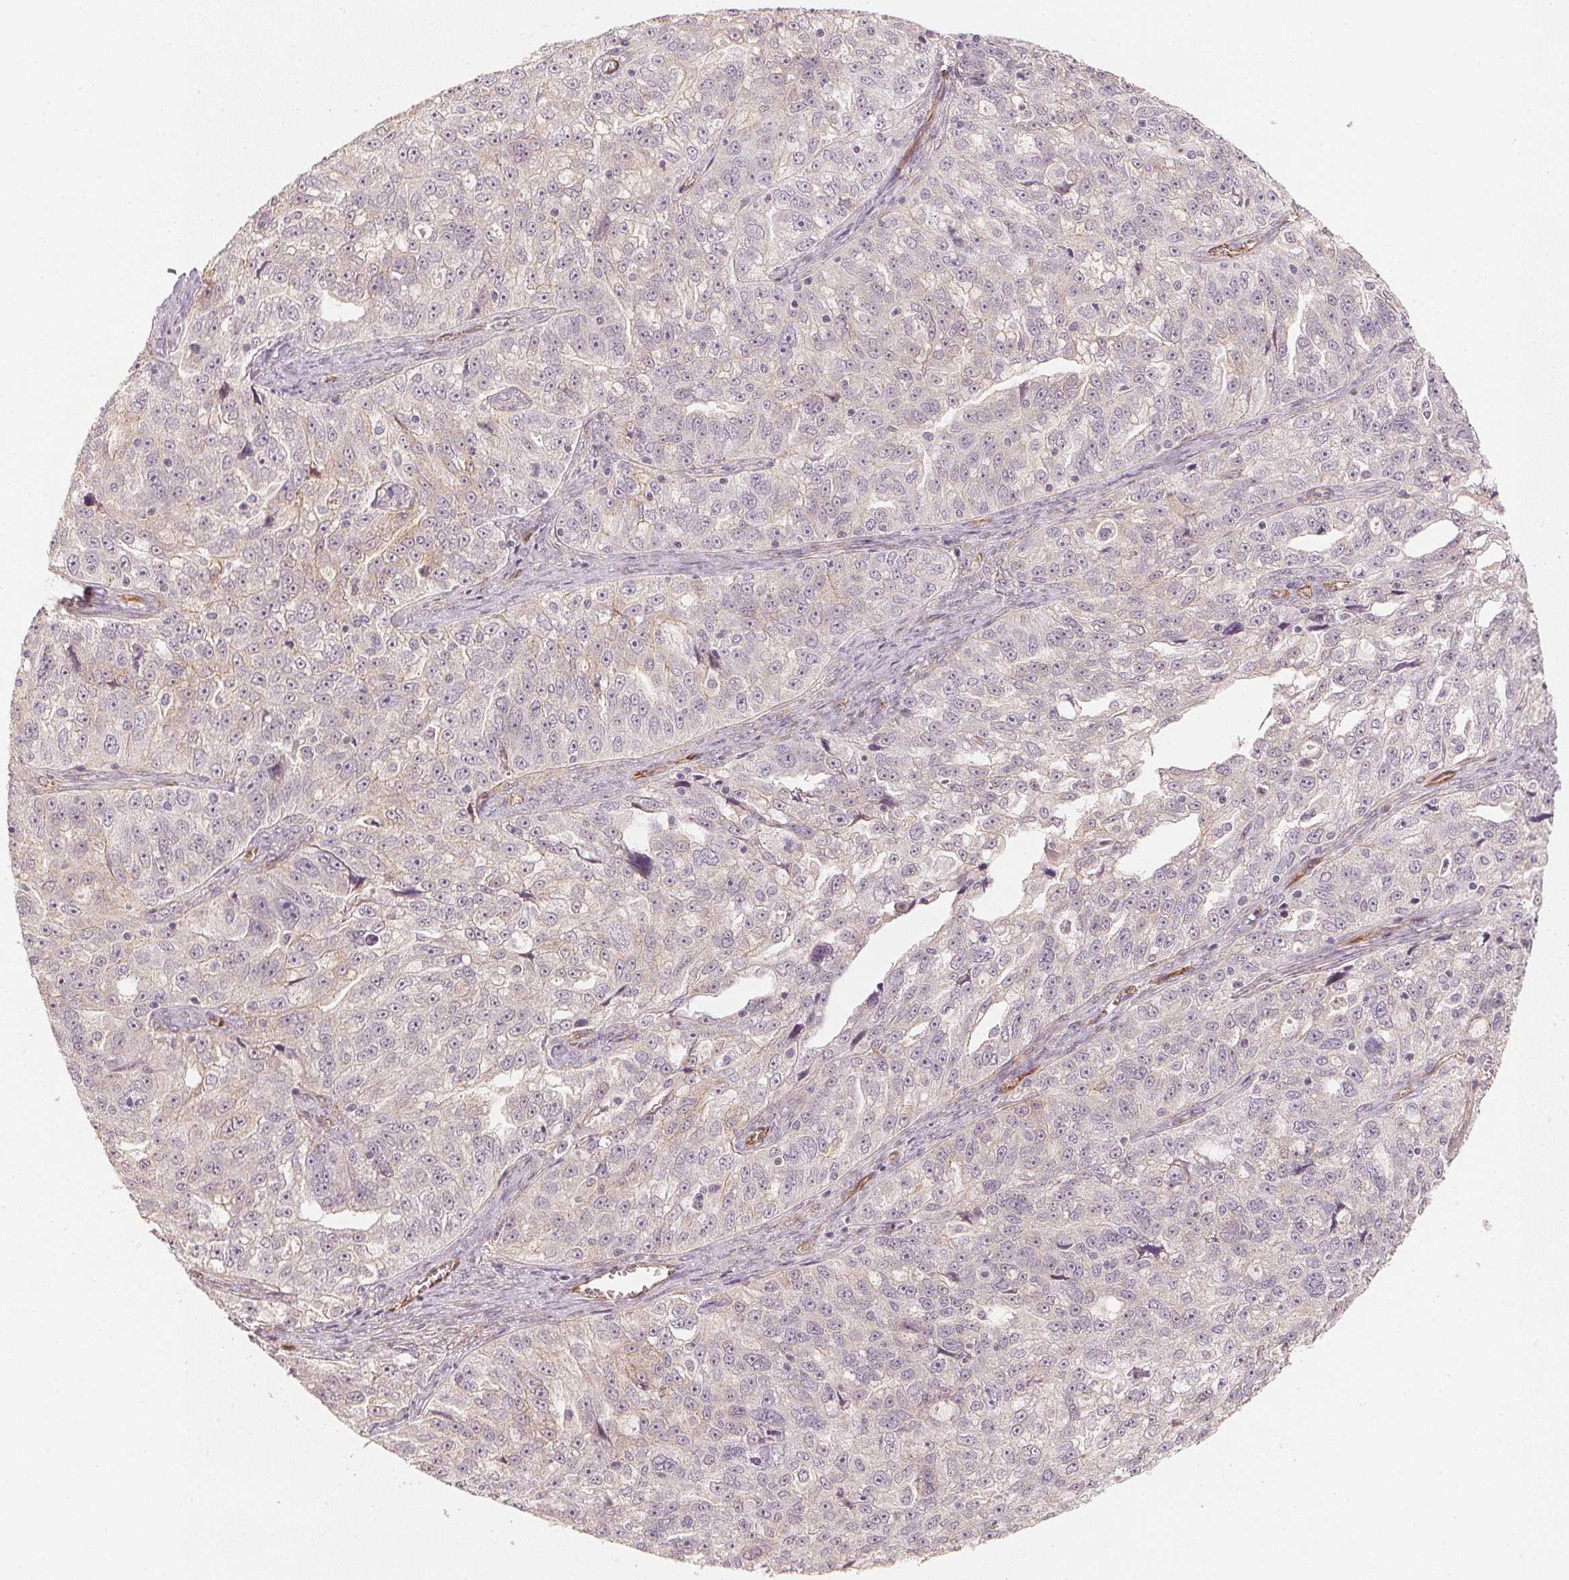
{"staining": {"intensity": "negative", "quantity": "none", "location": "none"}, "tissue": "ovarian cancer", "cell_type": "Tumor cells", "image_type": "cancer", "snomed": [{"axis": "morphology", "description": "Cystadenocarcinoma, serous, NOS"}, {"axis": "topography", "description": "Ovary"}], "caption": "Photomicrograph shows no significant protein positivity in tumor cells of ovarian cancer (serous cystadenocarcinoma). (Immunohistochemistry, brightfield microscopy, high magnification).", "gene": "CIB1", "patient": {"sex": "female", "age": 51}}